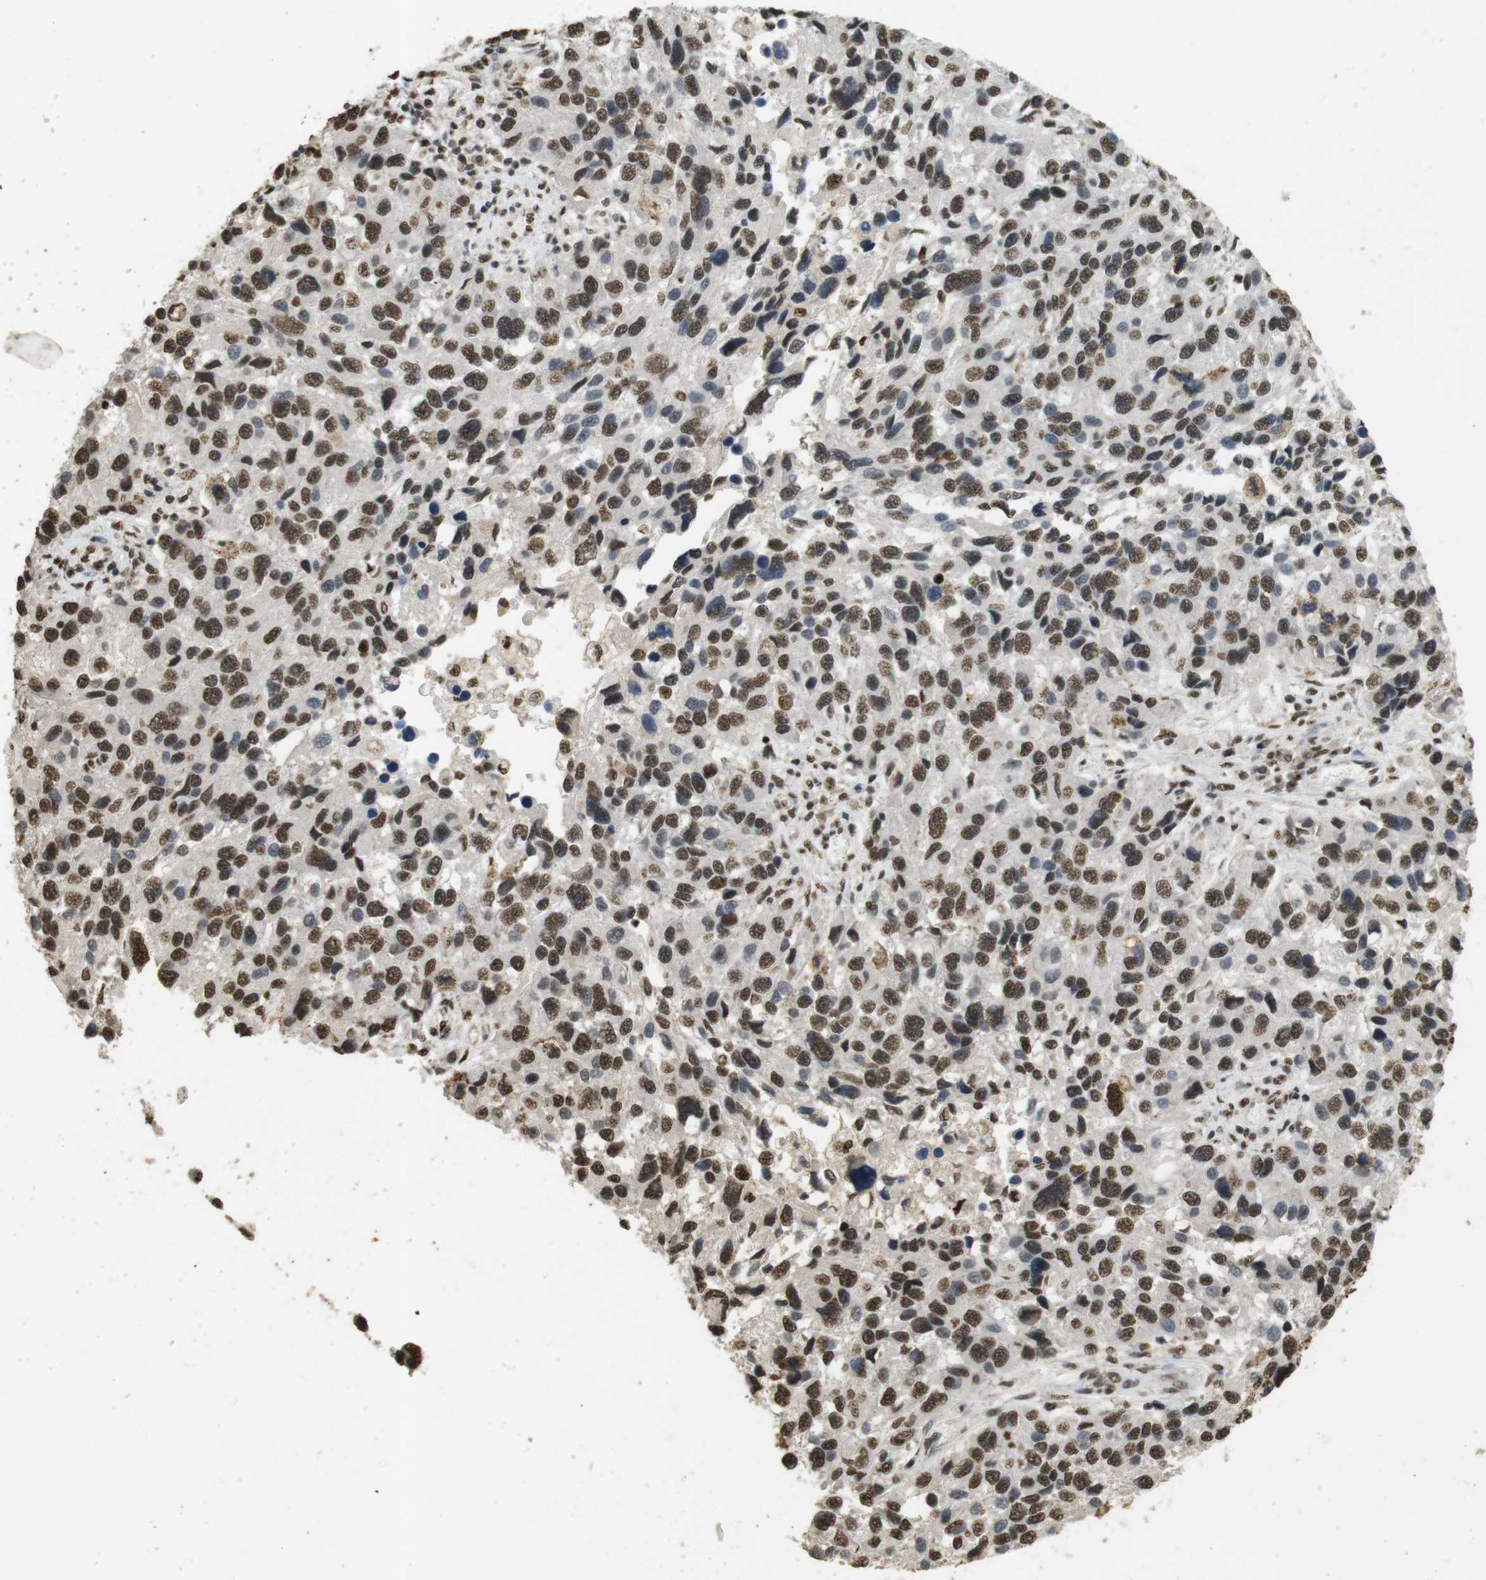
{"staining": {"intensity": "moderate", "quantity": ">75%", "location": "nuclear"}, "tissue": "melanoma", "cell_type": "Tumor cells", "image_type": "cancer", "snomed": [{"axis": "morphology", "description": "Malignant melanoma, NOS"}, {"axis": "topography", "description": "Skin"}], "caption": "This is a photomicrograph of IHC staining of malignant melanoma, which shows moderate staining in the nuclear of tumor cells.", "gene": "GATA4", "patient": {"sex": "male", "age": 53}}